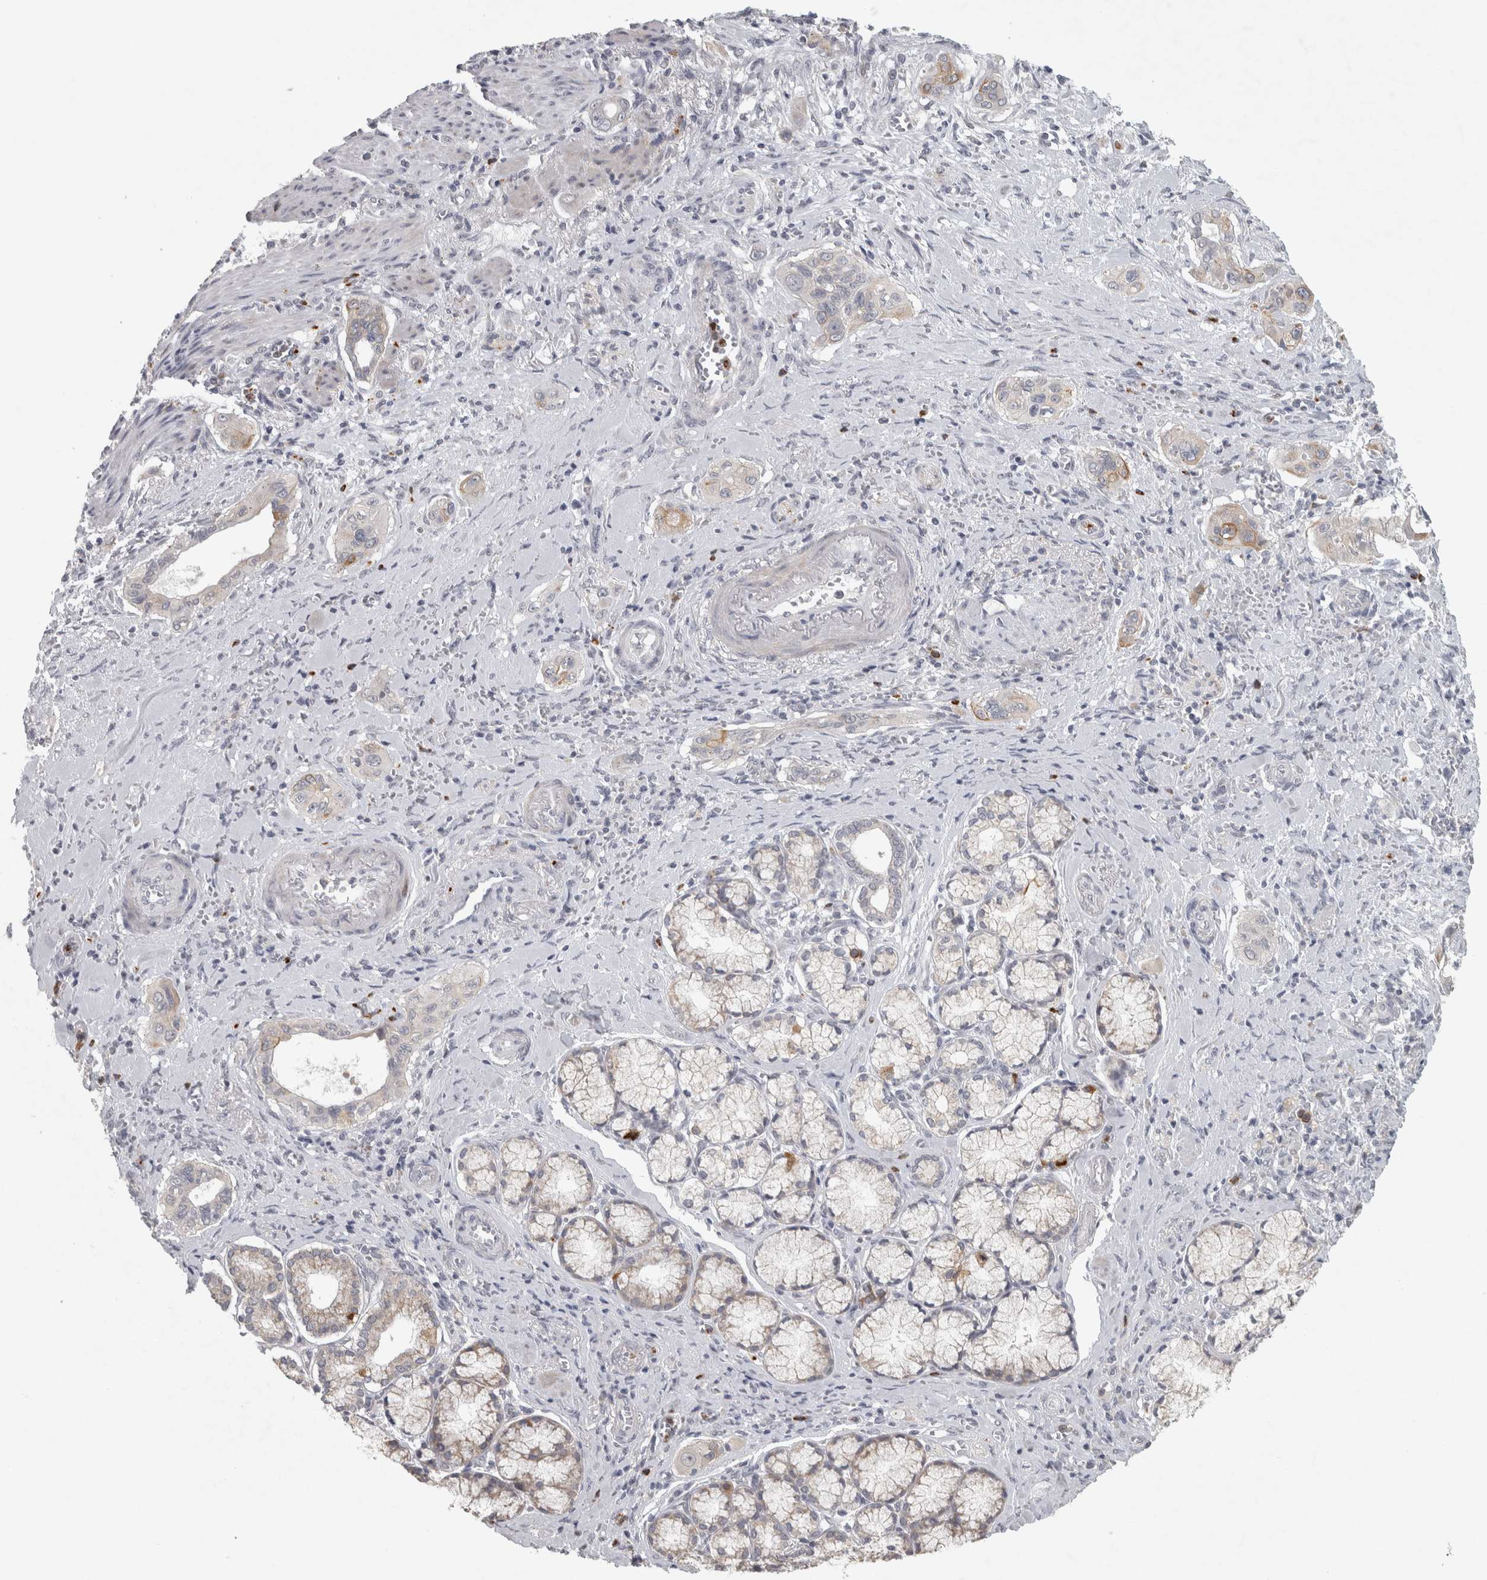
{"staining": {"intensity": "weak", "quantity": "<25%", "location": "cytoplasmic/membranous"}, "tissue": "pancreatic cancer", "cell_type": "Tumor cells", "image_type": "cancer", "snomed": [{"axis": "morphology", "description": "Adenocarcinoma, NOS"}, {"axis": "topography", "description": "Pancreas"}], "caption": "A photomicrograph of human pancreatic adenocarcinoma is negative for staining in tumor cells.", "gene": "PTPRN2", "patient": {"sex": "male", "age": 77}}